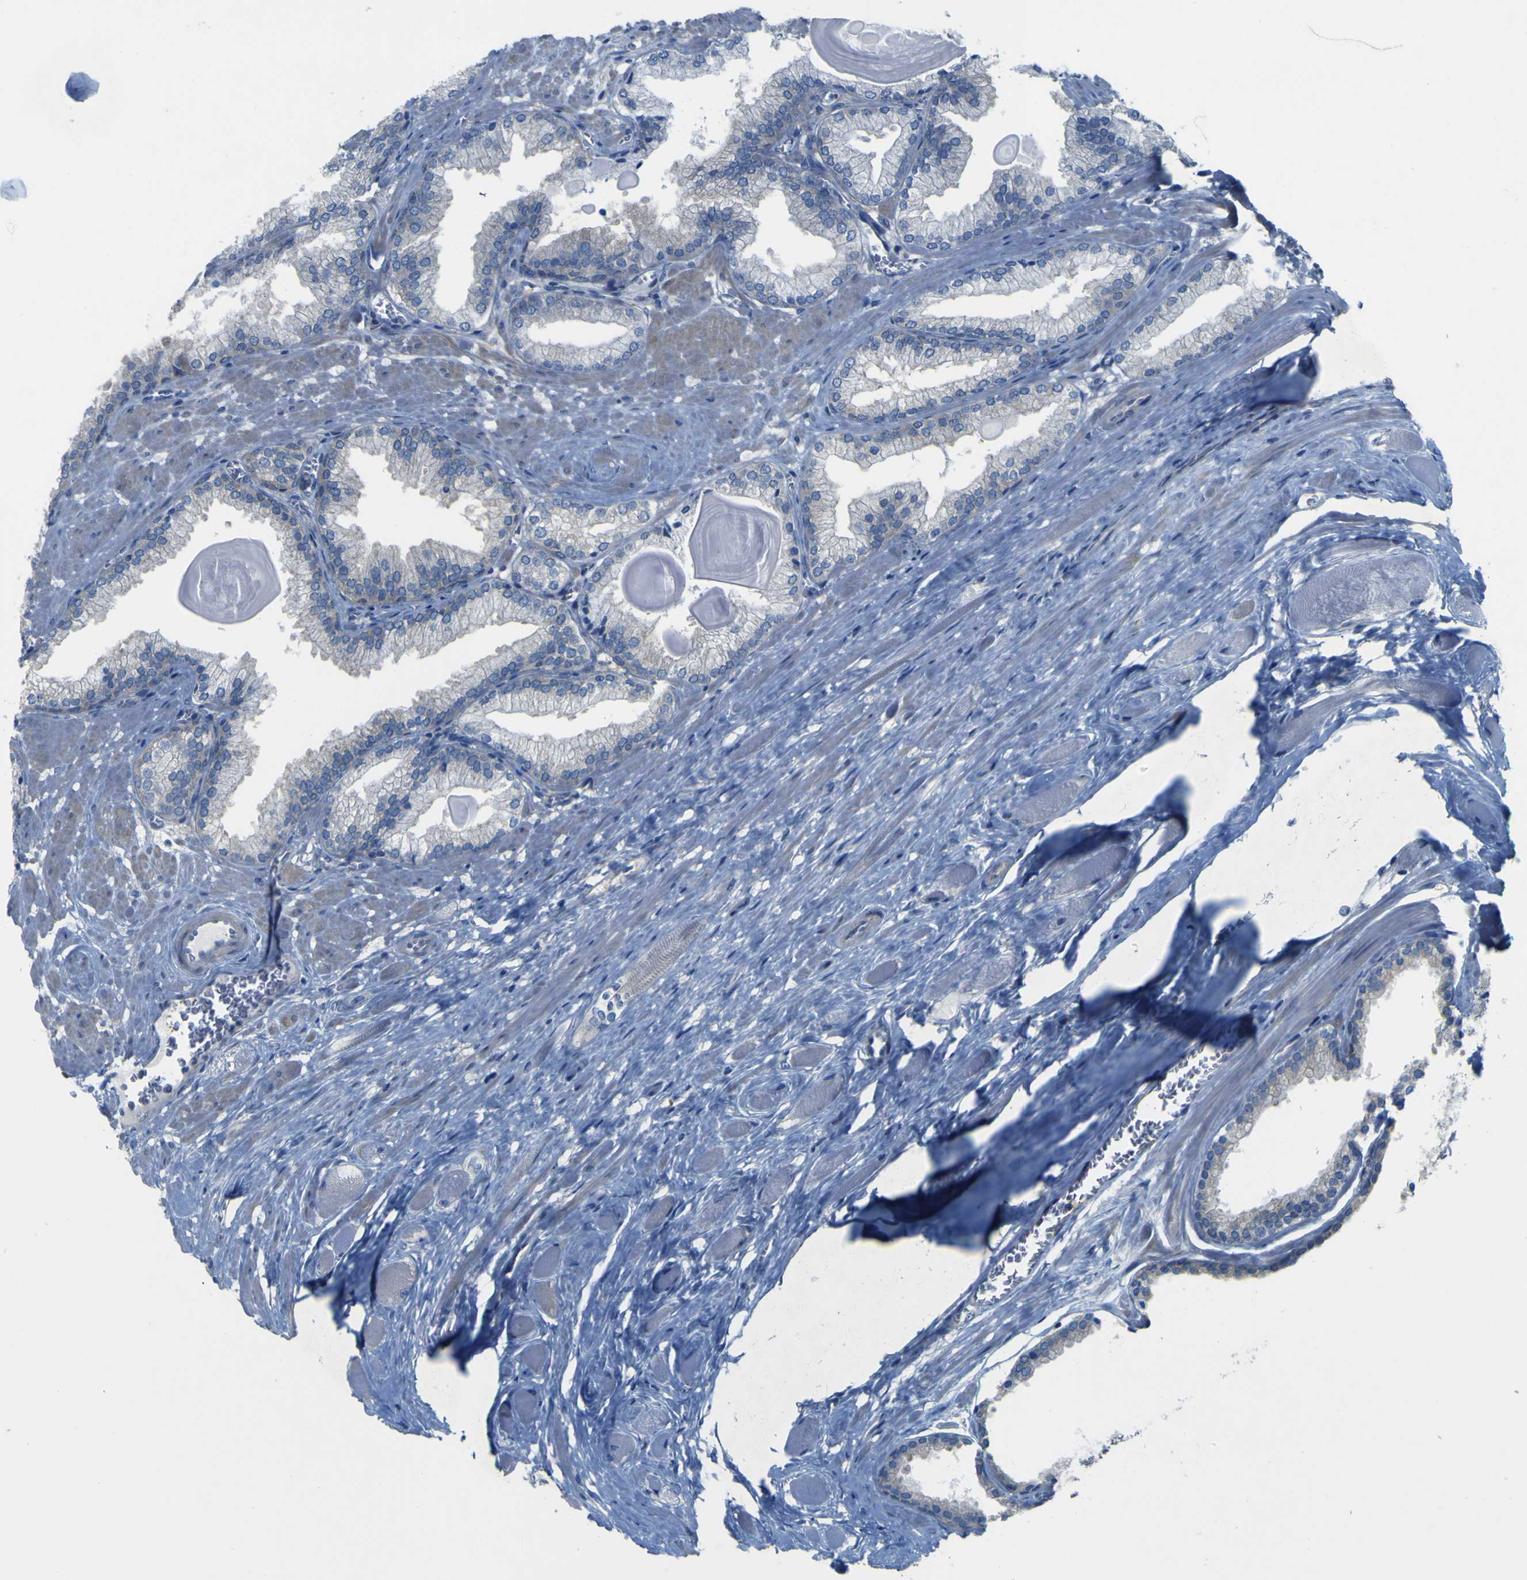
{"staining": {"intensity": "negative", "quantity": "none", "location": "none"}, "tissue": "prostate cancer", "cell_type": "Tumor cells", "image_type": "cancer", "snomed": [{"axis": "morphology", "description": "Adenocarcinoma, Low grade"}, {"axis": "topography", "description": "Prostate"}], "caption": "Immunohistochemical staining of prostate cancer demonstrates no significant staining in tumor cells.", "gene": "MYEOV", "patient": {"sex": "male", "age": 59}}